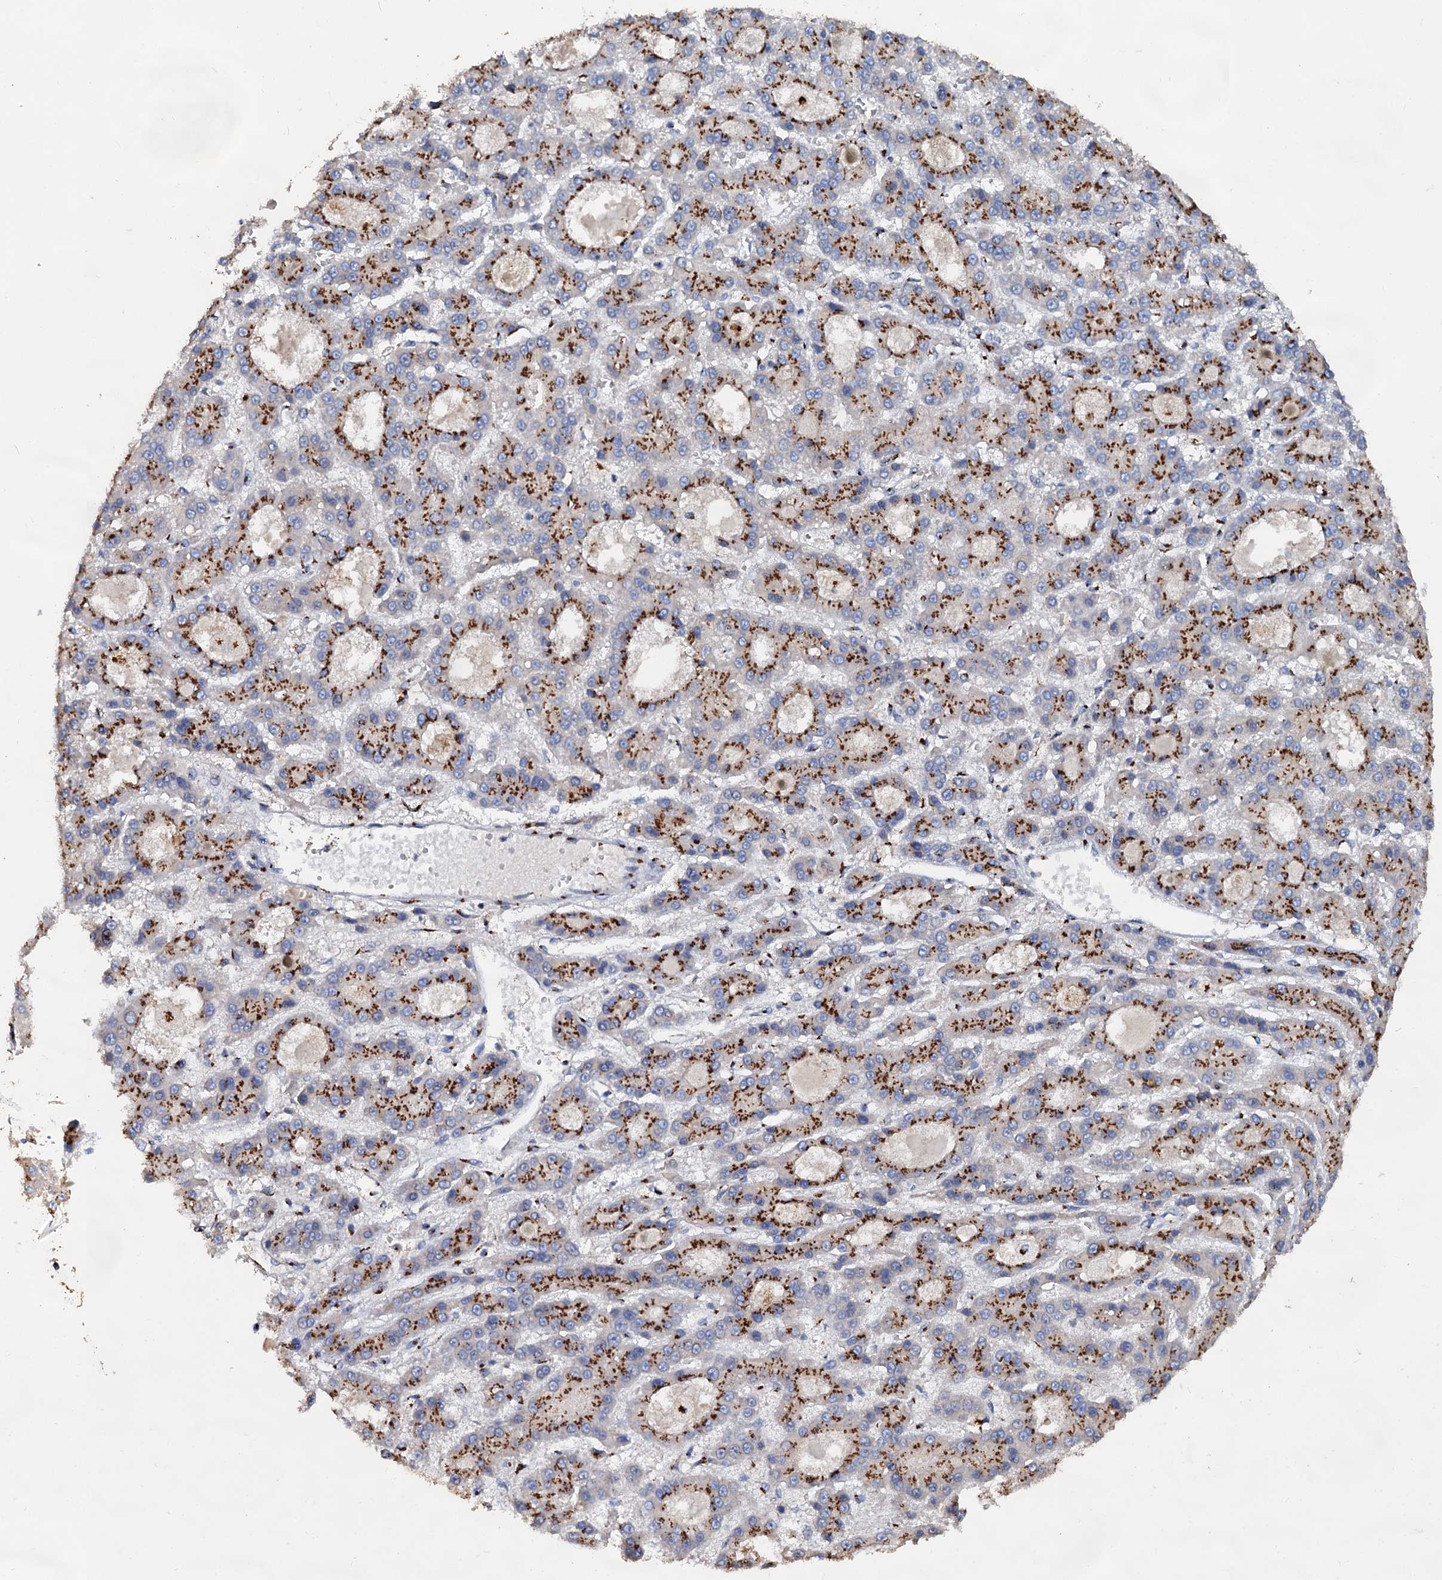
{"staining": {"intensity": "strong", "quantity": ">75%", "location": "cytoplasmic/membranous"}, "tissue": "liver cancer", "cell_type": "Tumor cells", "image_type": "cancer", "snomed": [{"axis": "morphology", "description": "Carcinoma, Hepatocellular, NOS"}, {"axis": "topography", "description": "Liver"}], "caption": "Protein expression analysis of human liver hepatocellular carcinoma reveals strong cytoplasmic/membranous expression in about >75% of tumor cells.", "gene": "TM9SF3", "patient": {"sex": "male", "age": 70}}